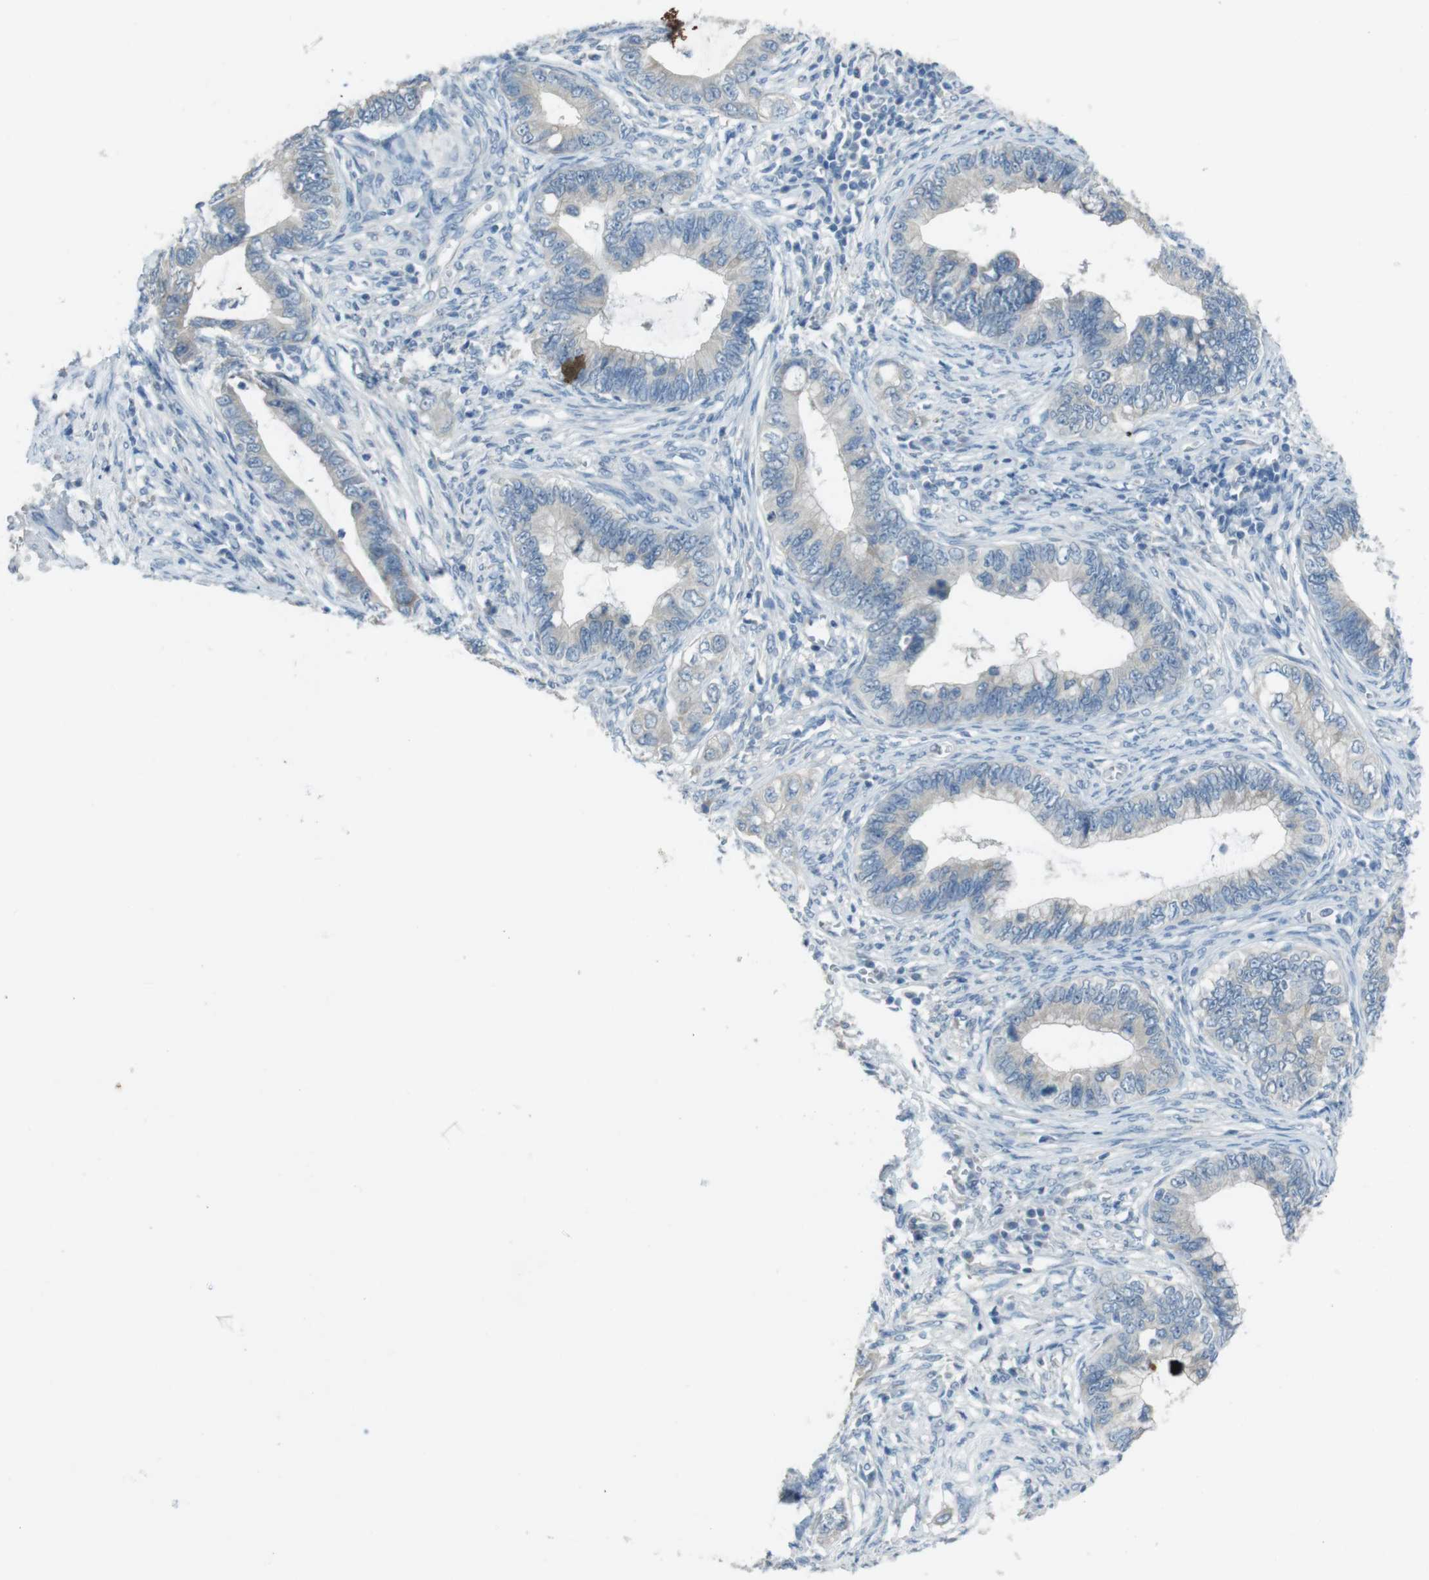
{"staining": {"intensity": "negative", "quantity": "none", "location": "none"}, "tissue": "cervical cancer", "cell_type": "Tumor cells", "image_type": "cancer", "snomed": [{"axis": "morphology", "description": "Adenocarcinoma, NOS"}, {"axis": "topography", "description": "Cervix"}], "caption": "Immunohistochemical staining of human cervical adenocarcinoma demonstrates no significant staining in tumor cells.", "gene": "ENTPD7", "patient": {"sex": "female", "age": 44}}